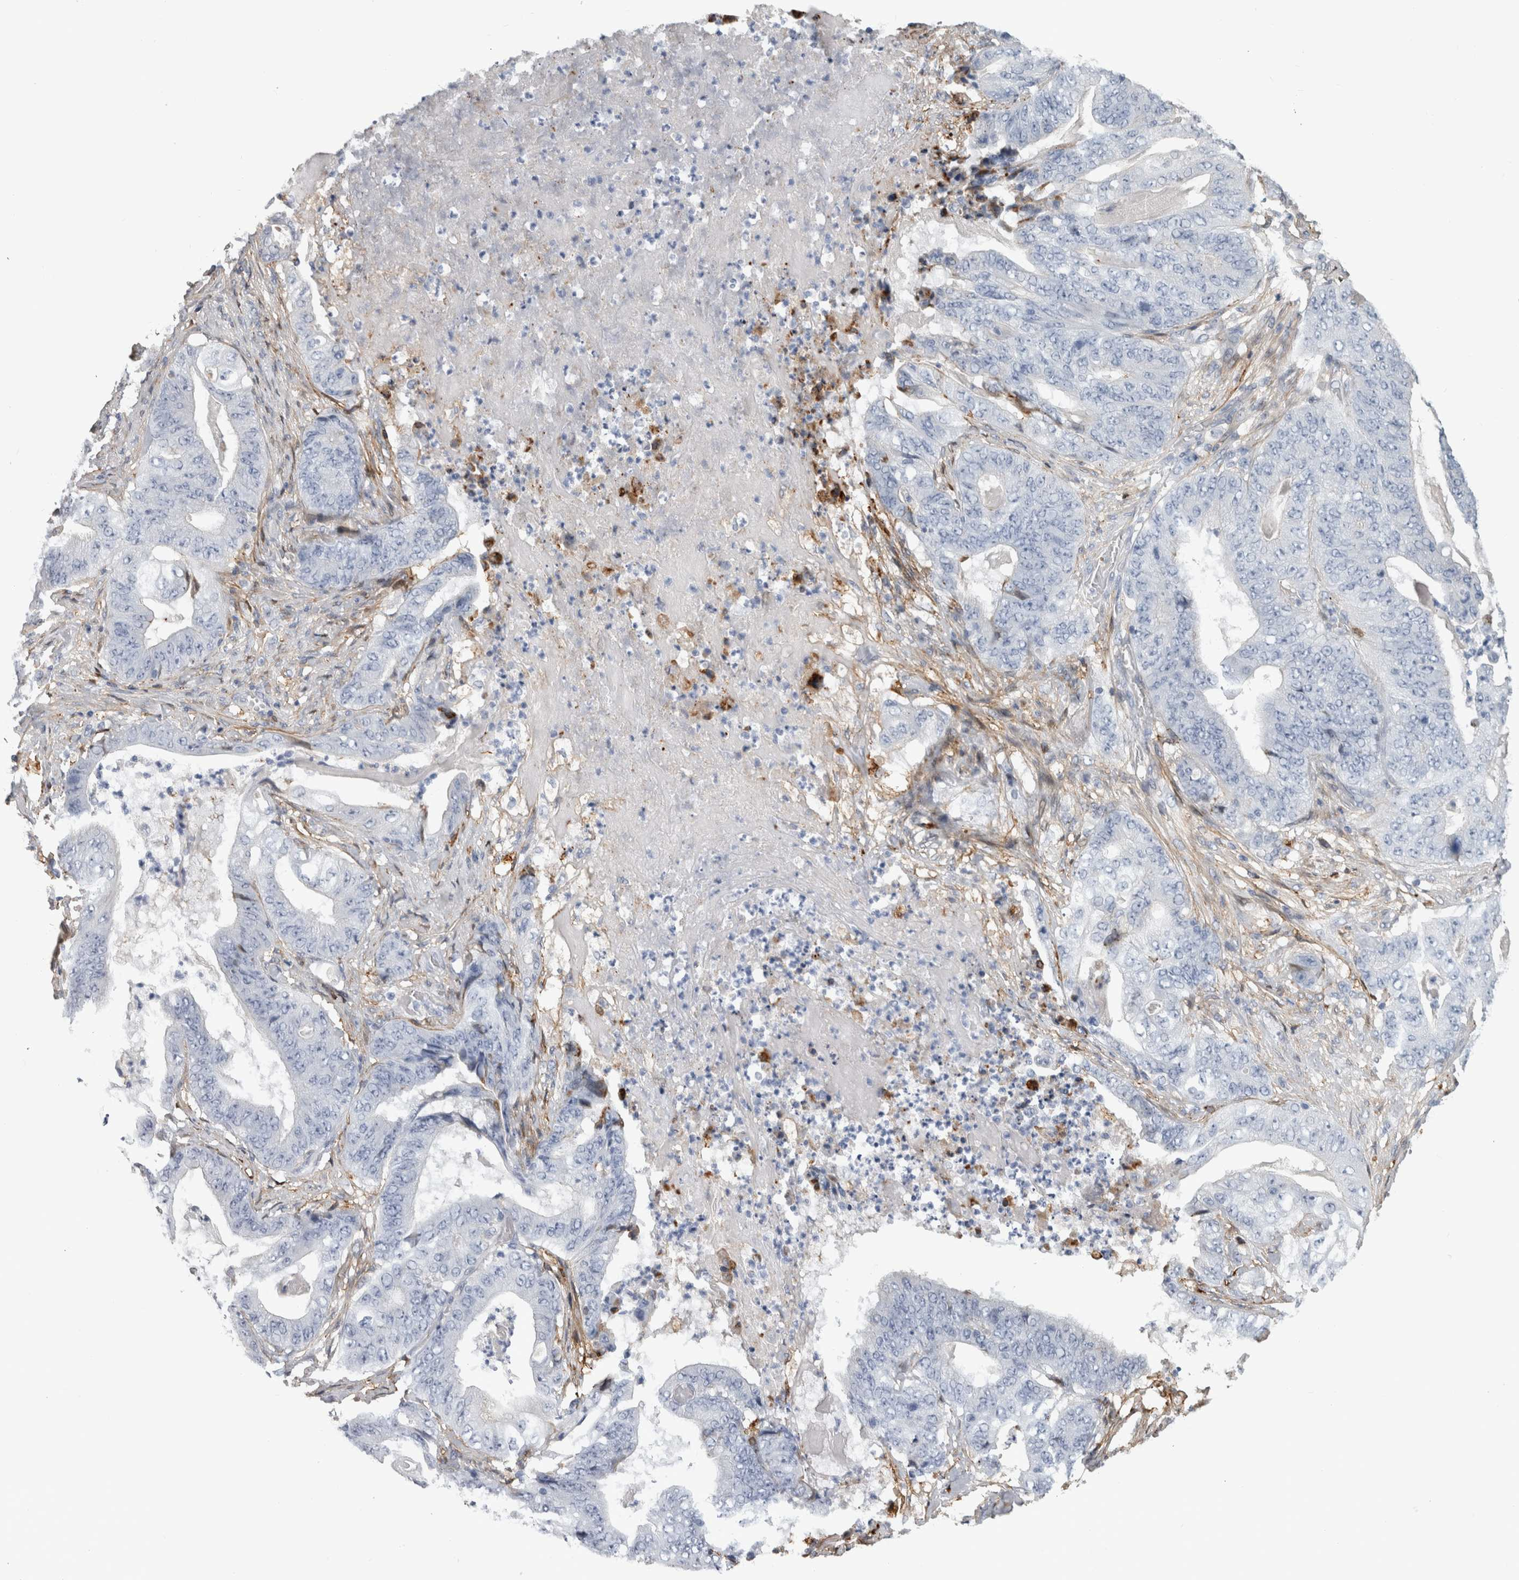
{"staining": {"intensity": "negative", "quantity": "none", "location": "none"}, "tissue": "stomach cancer", "cell_type": "Tumor cells", "image_type": "cancer", "snomed": [{"axis": "morphology", "description": "Adenocarcinoma, NOS"}, {"axis": "topography", "description": "Stomach"}], "caption": "The image shows no staining of tumor cells in adenocarcinoma (stomach).", "gene": "DNAJC24", "patient": {"sex": "female", "age": 73}}